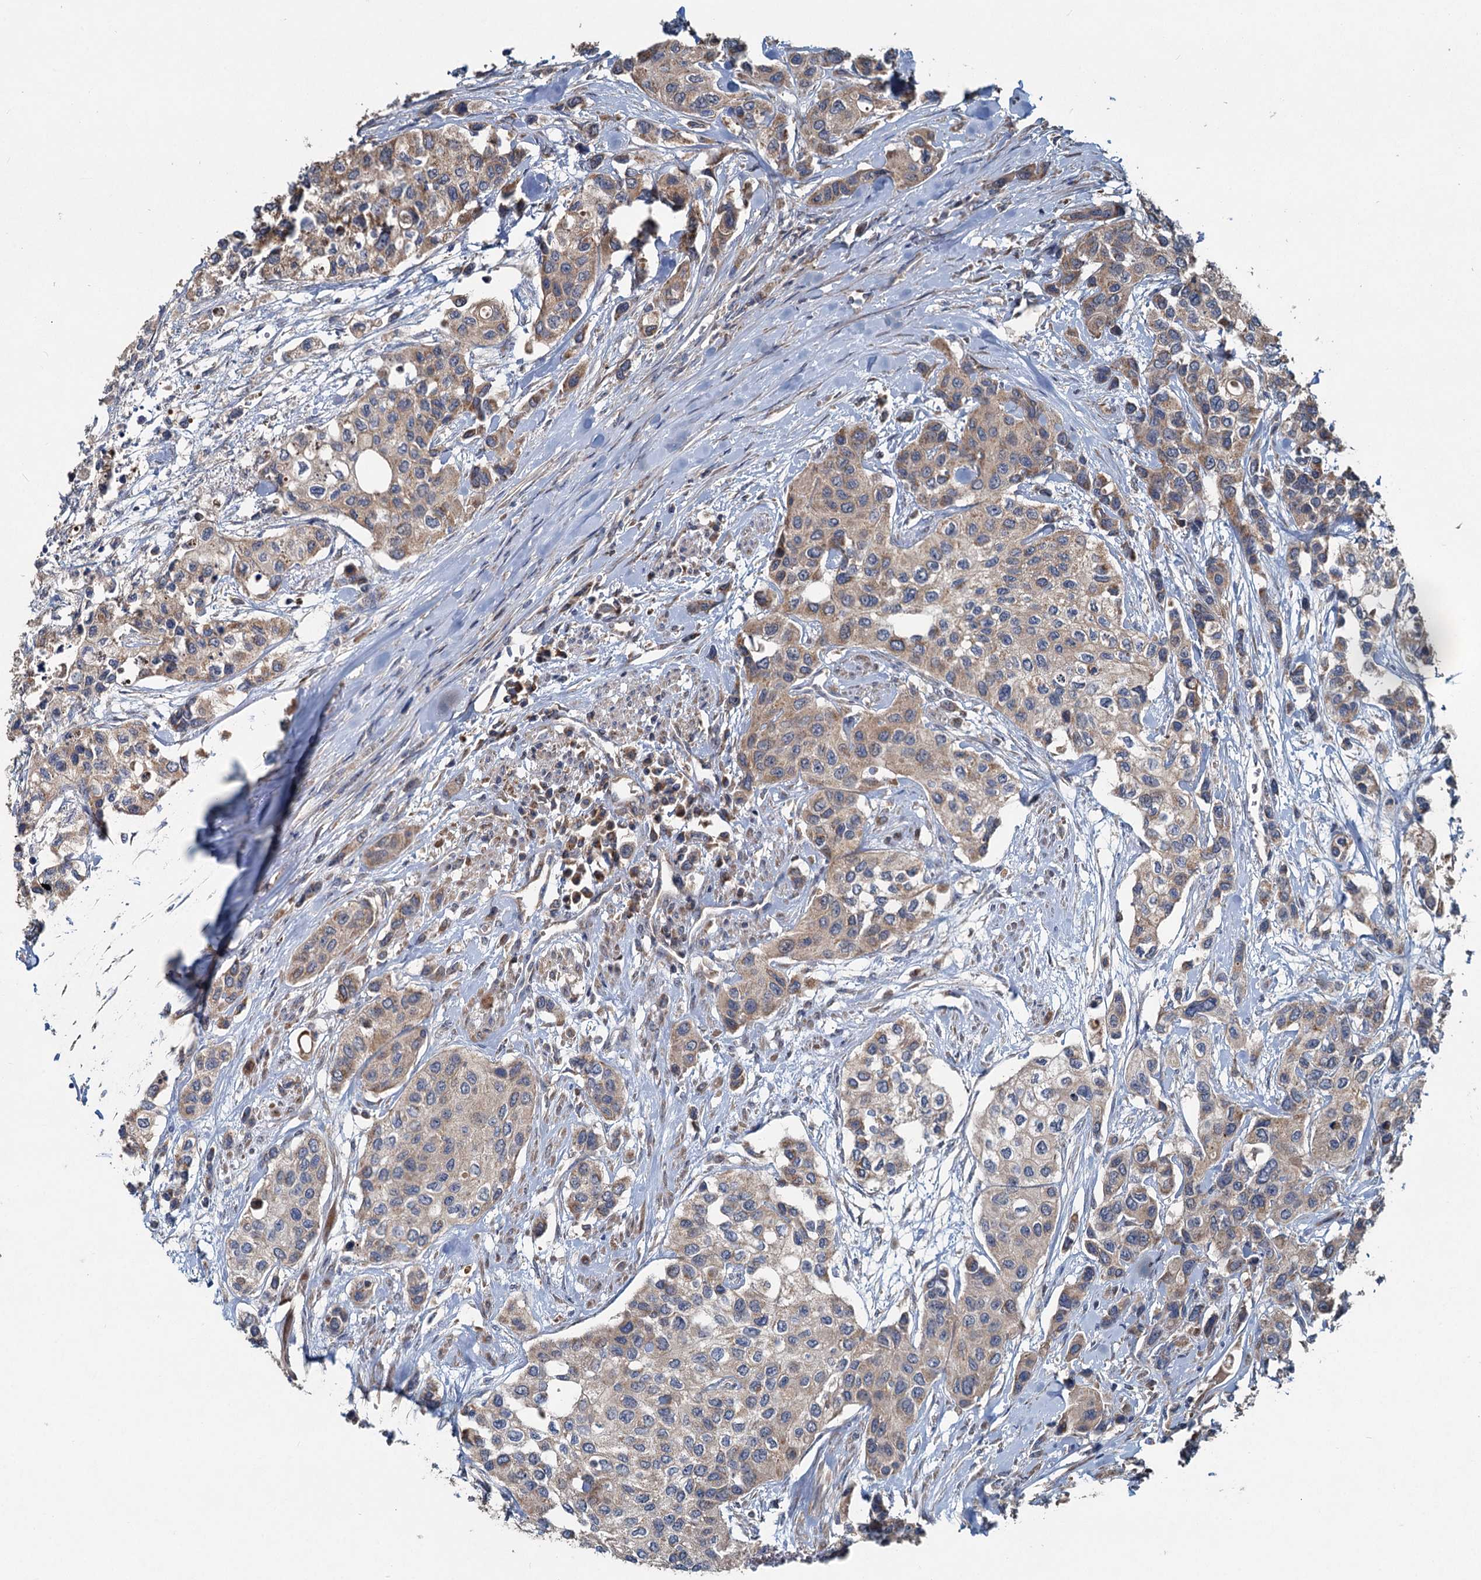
{"staining": {"intensity": "moderate", "quantity": ">75%", "location": "cytoplasmic/membranous"}, "tissue": "urothelial cancer", "cell_type": "Tumor cells", "image_type": "cancer", "snomed": [{"axis": "morphology", "description": "Normal tissue, NOS"}, {"axis": "morphology", "description": "Urothelial carcinoma, High grade"}, {"axis": "topography", "description": "Vascular tissue"}, {"axis": "topography", "description": "Urinary bladder"}], "caption": "Tumor cells reveal moderate cytoplasmic/membranous positivity in about >75% of cells in high-grade urothelial carcinoma.", "gene": "OTUB1", "patient": {"sex": "female", "age": 56}}